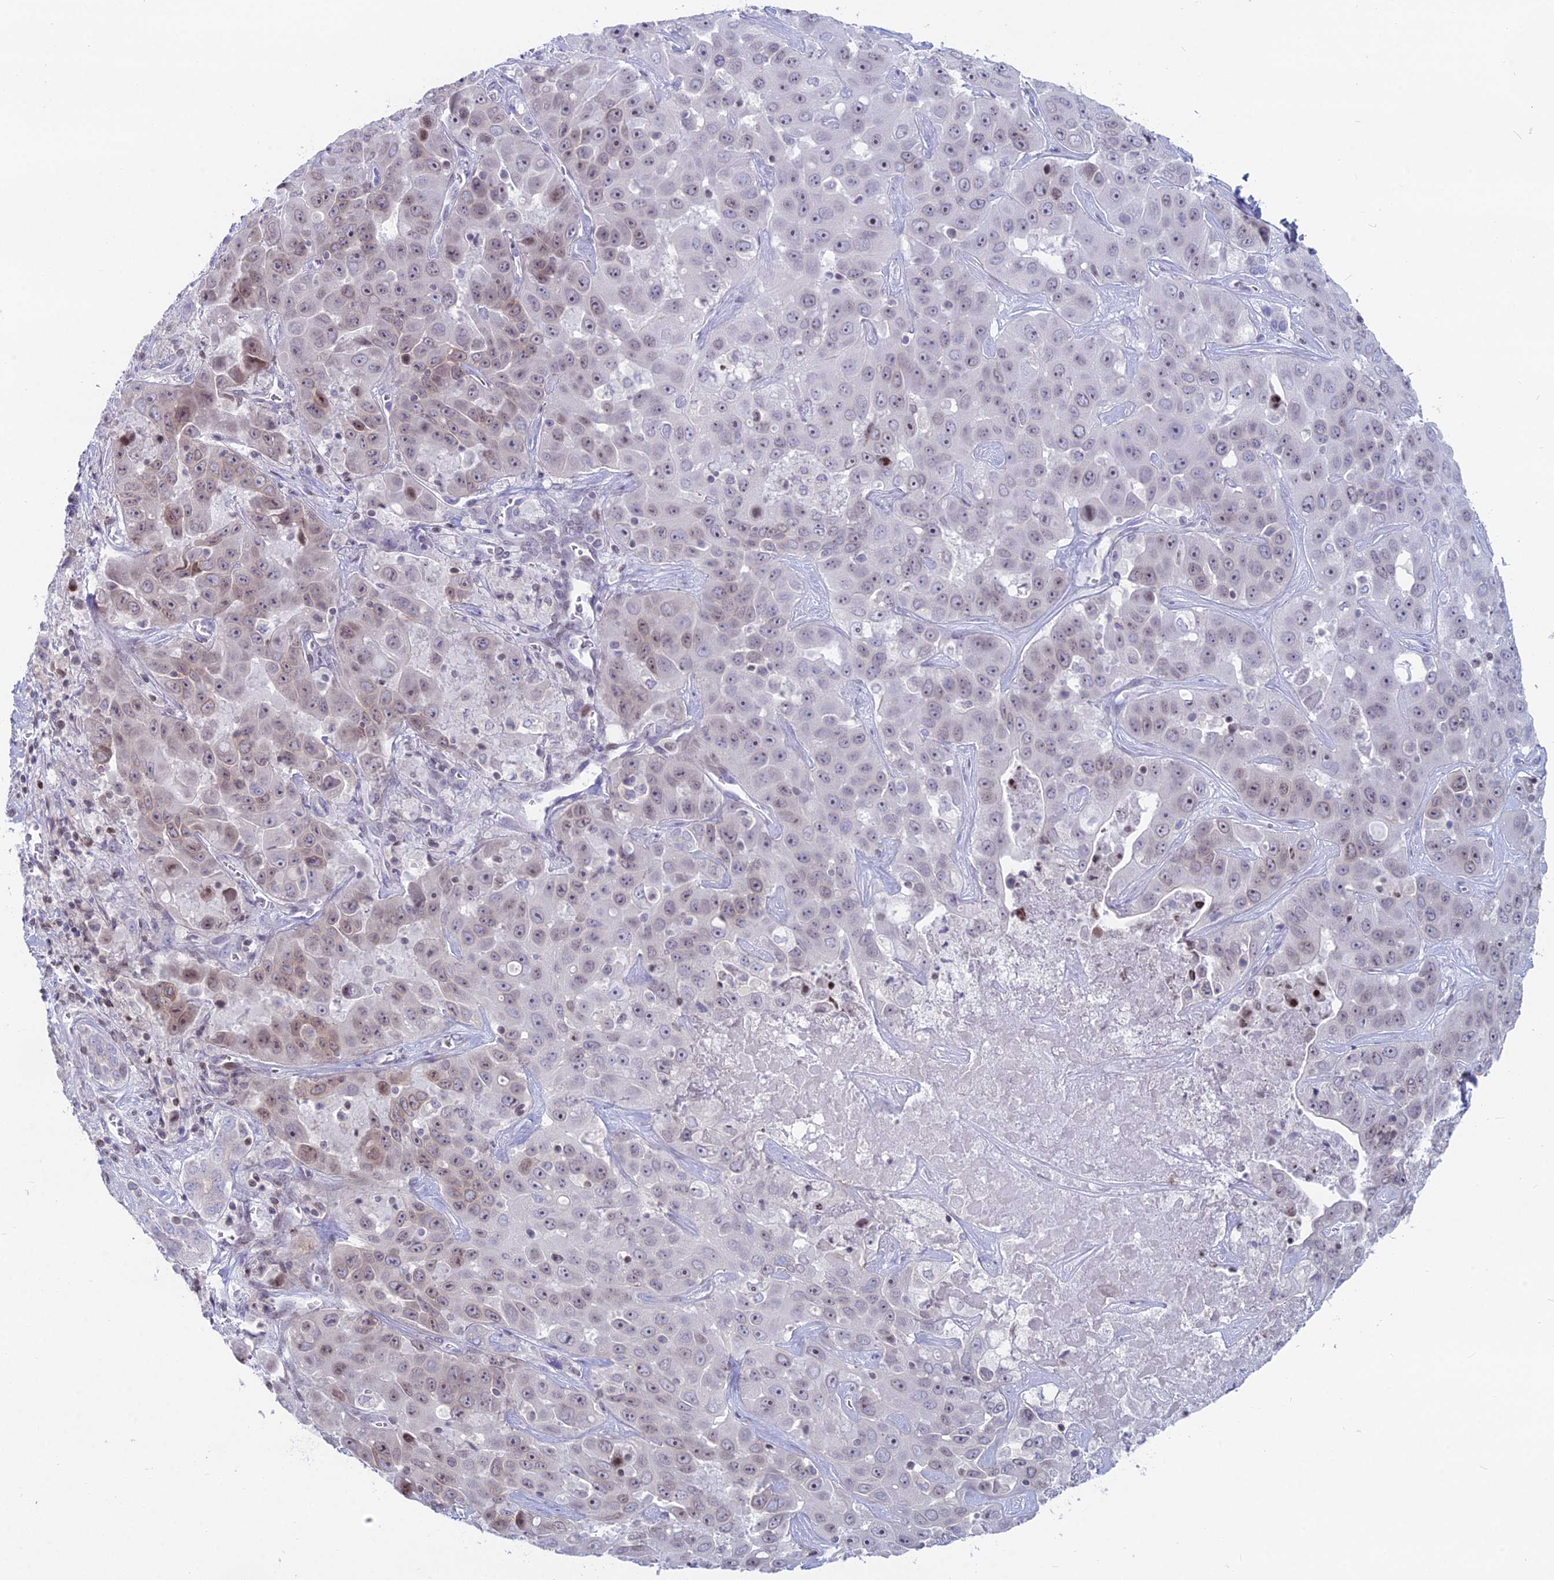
{"staining": {"intensity": "weak", "quantity": "25%-75%", "location": "cytoplasmic/membranous,nuclear"}, "tissue": "liver cancer", "cell_type": "Tumor cells", "image_type": "cancer", "snomed": [{"axis": "morphology", "description": "Cholangiocarcinoma"}, {"axis": "topography", "description": "Liver"}], "caption": "Protein expression analysis of human liver cancer reveals weak cytoplasmic/membranous and nuclear expression in about 25%-75% of tumor cells. The staining was performed using DAB (3,3'-diaminobenzidine), with brown indicating positive protein expression. Nuclei are stained blue with hematoxylin.", "gene": "CERS6", "patient": {"sex": "female", "age": 52}}